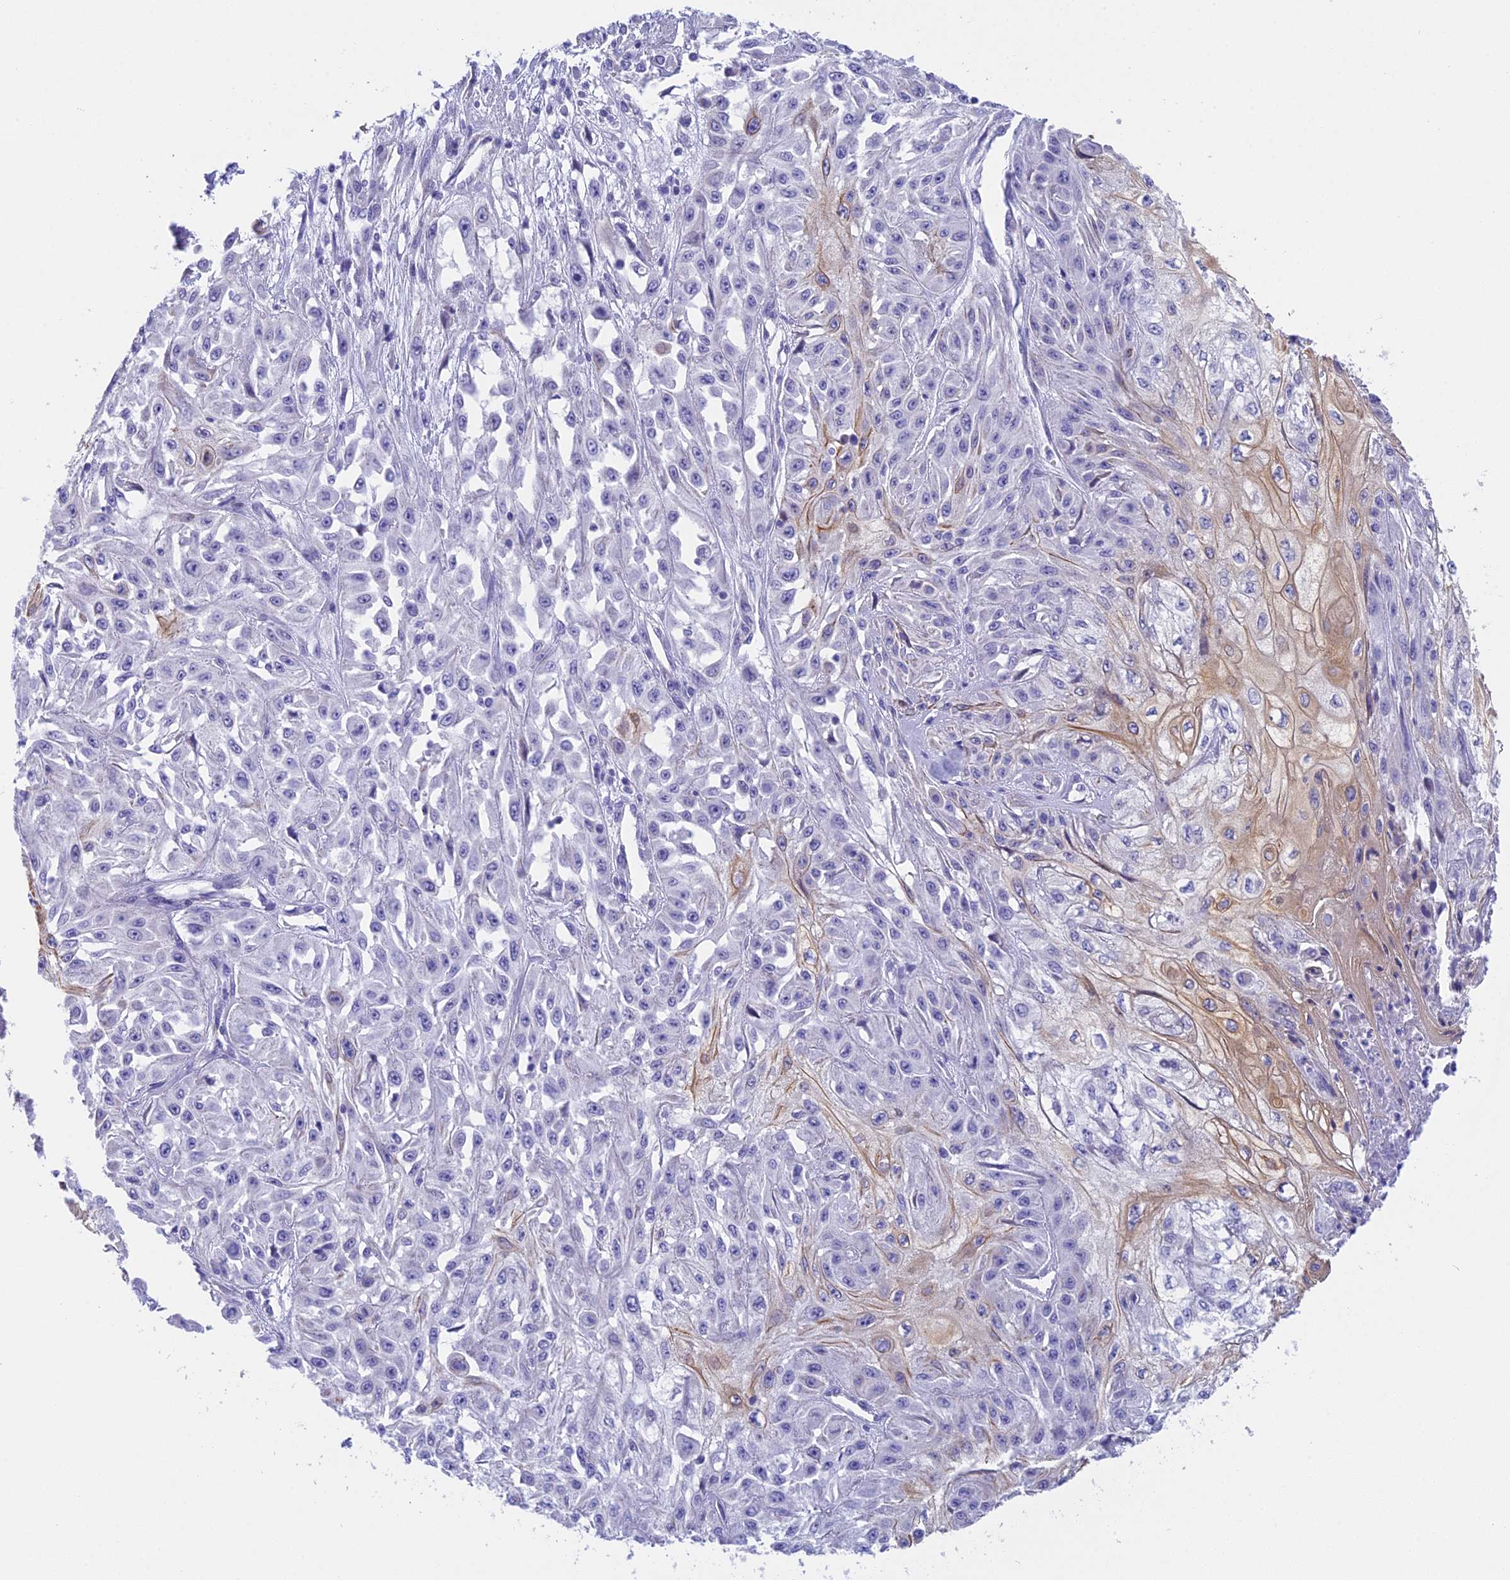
{"staining": {"intensity": "moderate", "quantity": "<25%", "location": "cytoplasmic/membranous"}, "tissue": "skin cancer", "cell_type": "Tumor cells", "image_type": "cancer", "snomed": [{"axis": "morphology", "description": "Squamous cell carcinoma, NOS"}, {"axis": "morphology", "description": "Squamous cell carcinoma, metastatic, NOS"}, {"axis": "topography", "description": "Skin"}, {"axis": "topography", "description": "Lymph node"}], "caption": "Protein expression analysis of human skin cancer reveals moderate cytoplasmic/membranous staining in about <25% of tumor cells.", "gene": "TACSTD2", "patient": {"sex": "male", "age": 75}}